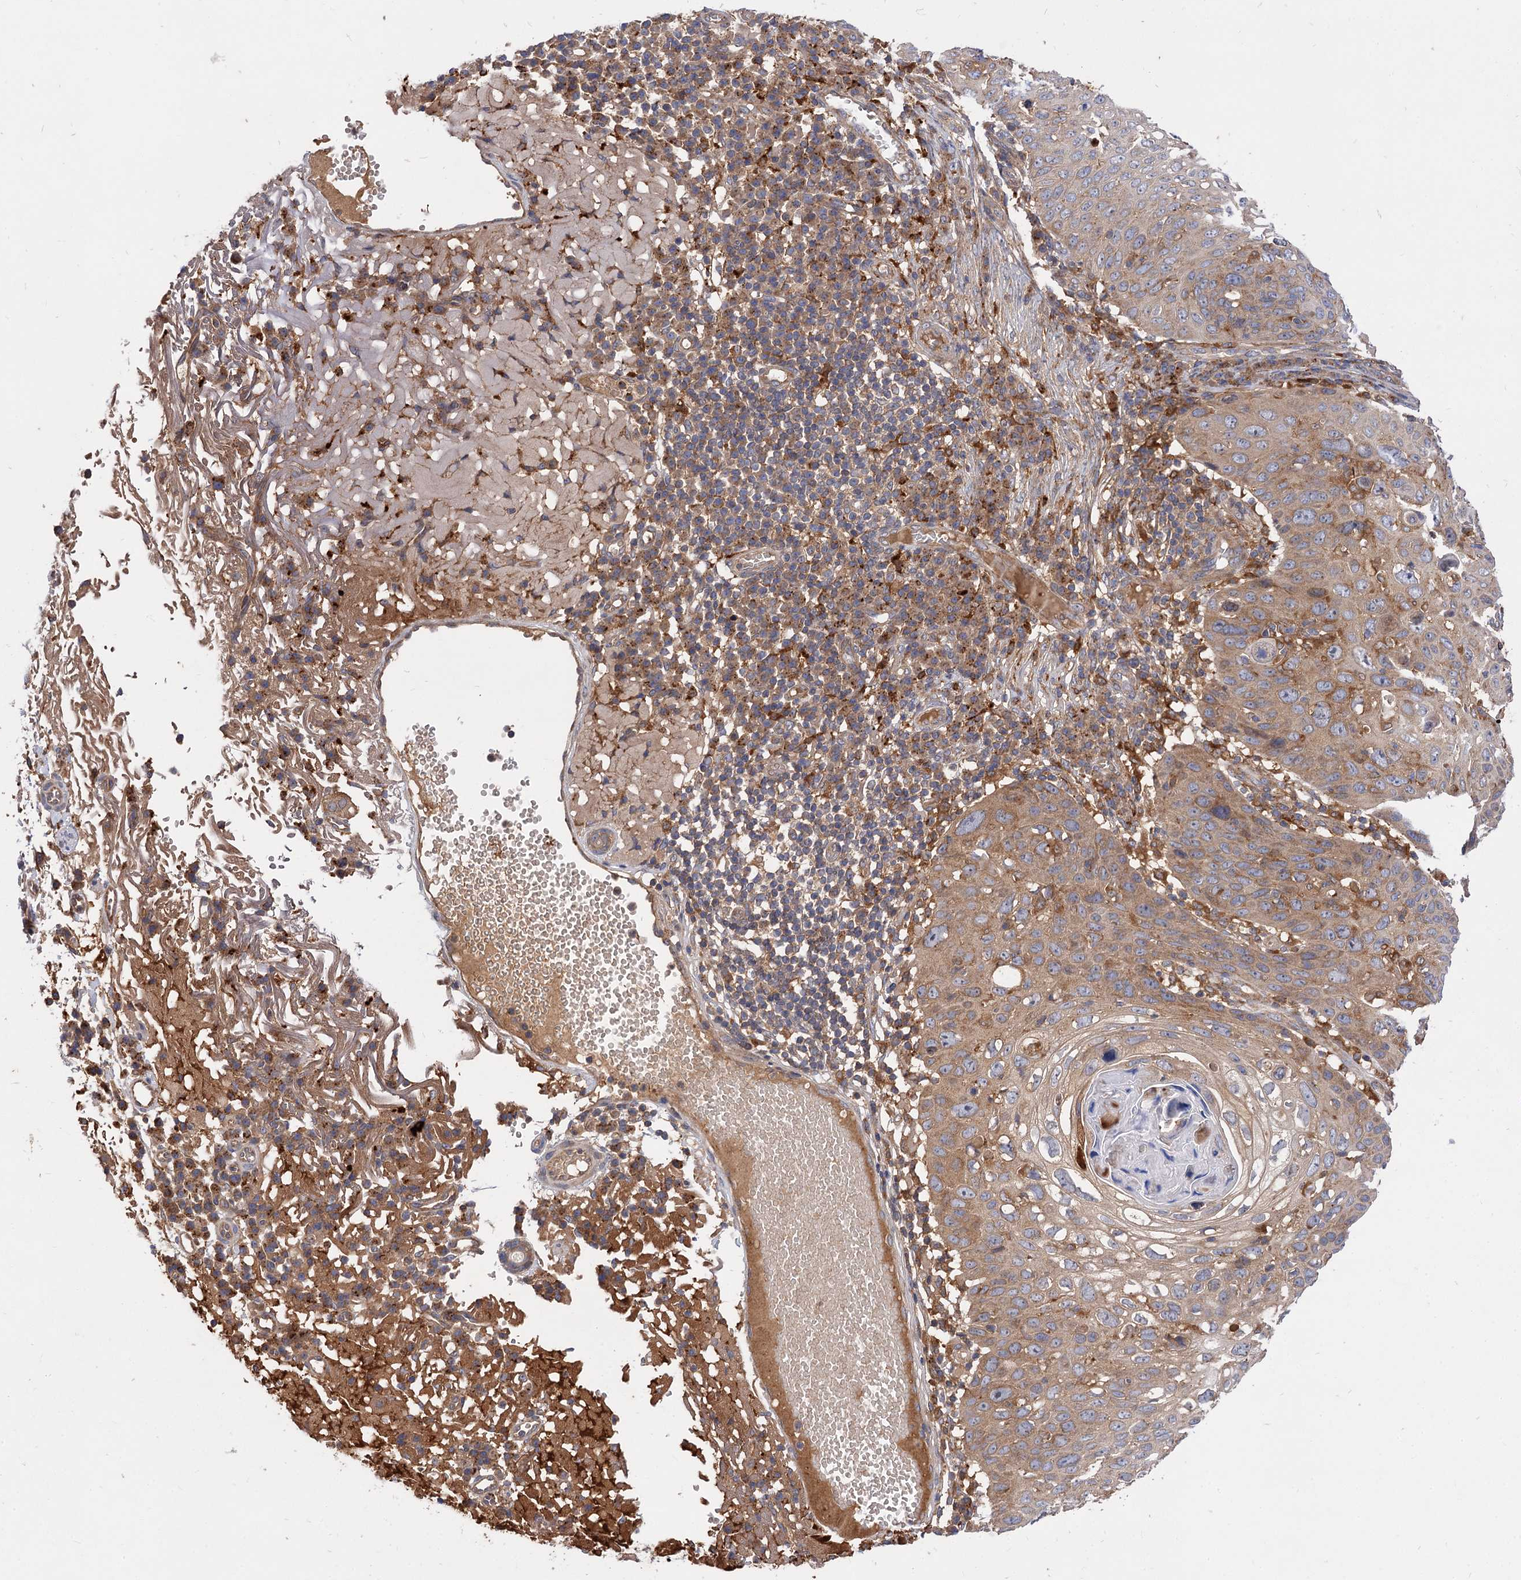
{"staining": {"intensity": "moderate", "quantity": ">75%", "location": "cytoplasmic/membranous"}, "tissue": "skin cancer", "cell_type": "Tumor cells", "image_type": "cancer", "snomed": [{"axis": "morphology", "description": "Squamous cell carcinoma, NOS"}, {"axis": "topography", "description": "Skin"}], "caption": "A photomicrograph showing moderate cytoplasmic/membranous expression in approximately >75% of tumor cells in squamous cell carcinoma (skin), as visualized by brown immunohistochemical staining.", "gene": "PATL1", "patient": {"sex": "female", "age": 90}}